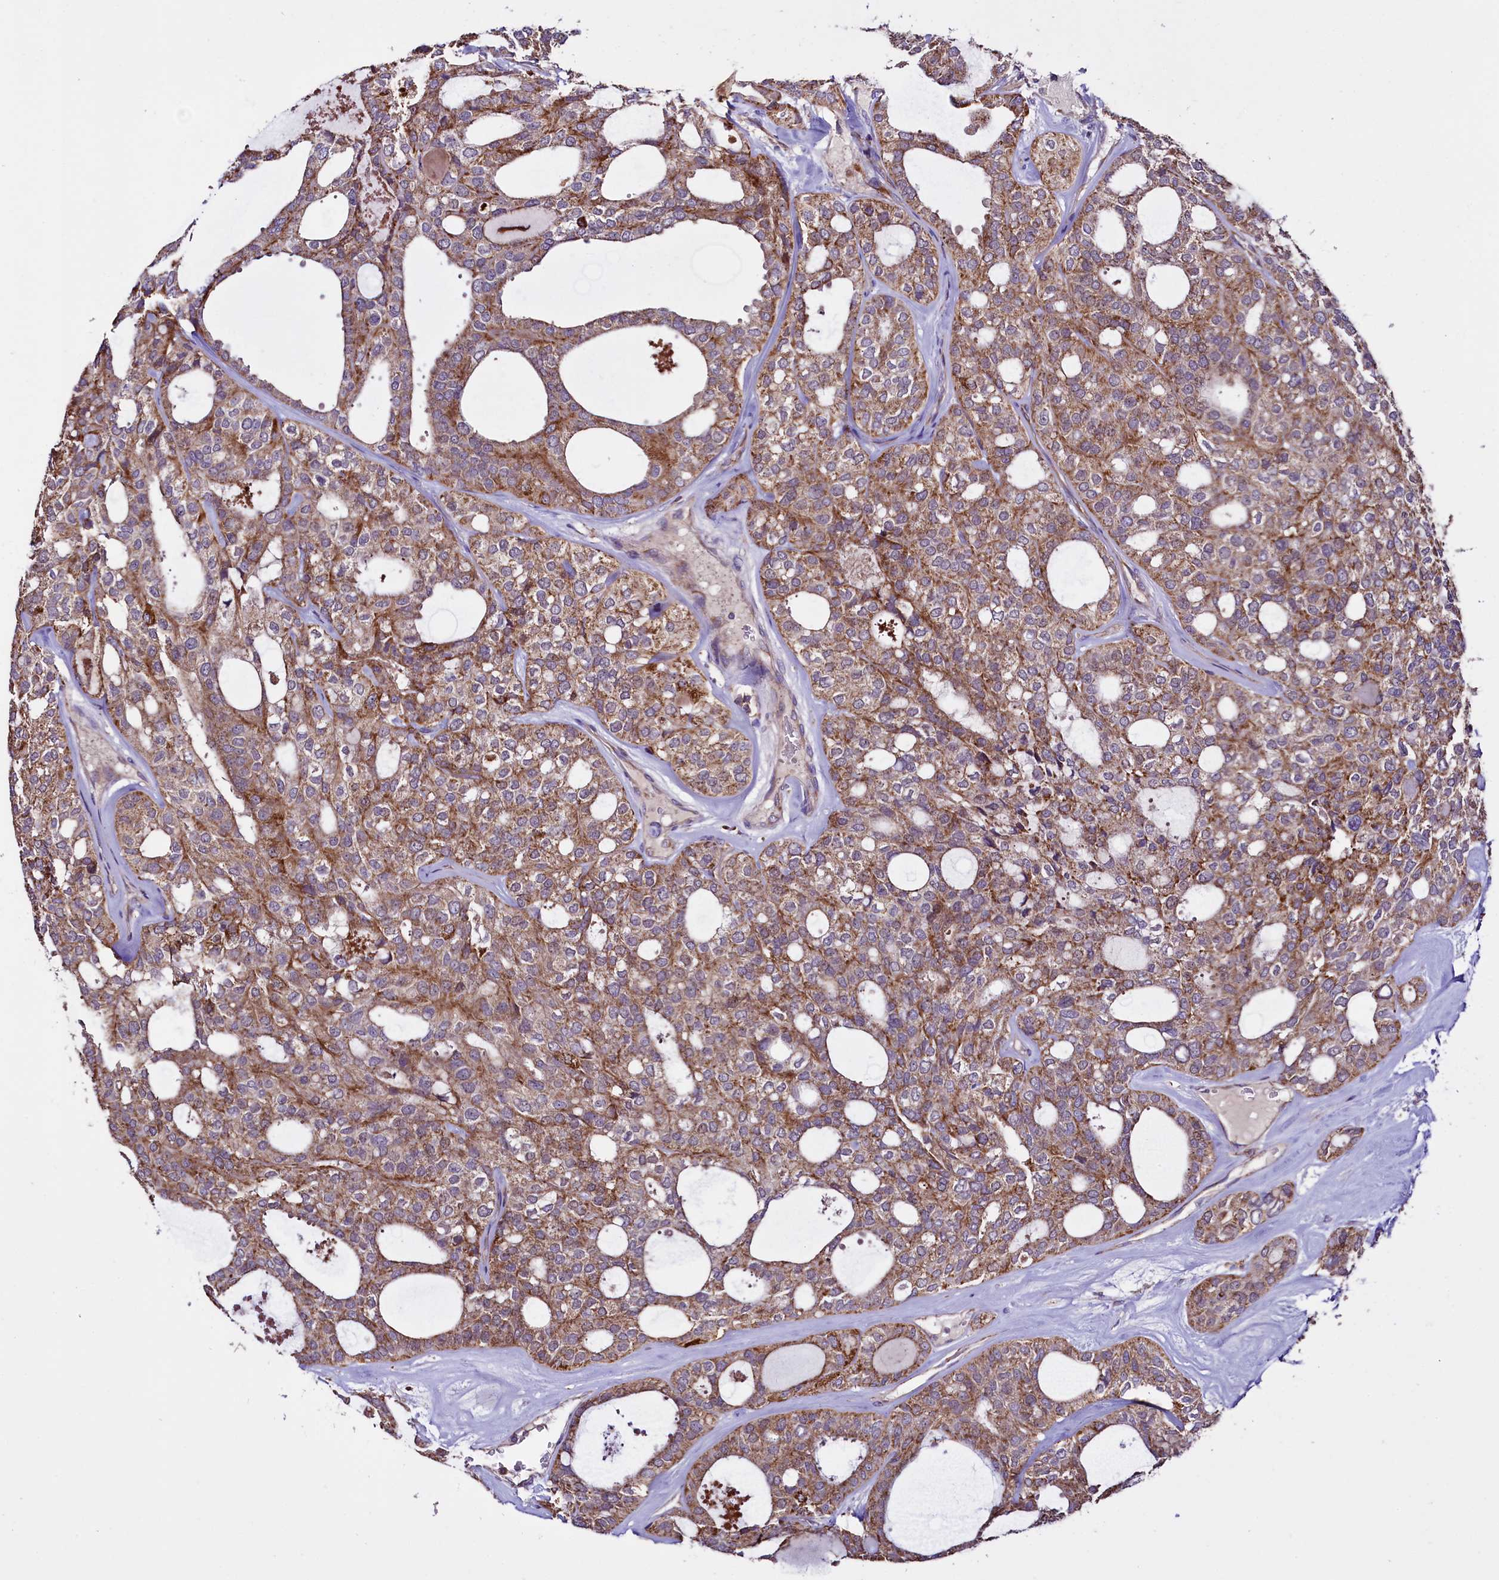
{"staining": {"intensity": "moderate", "quantity": ">75%", "location": "cytoplasmic/membranous"}, "tissue": "thyroid cancer", "cell_type": "Tumor cells", "image_type": "cancer", "snomed": [{"axis": "morphology", "description": "Follicular adenoma carcinoma, NOS"}, {"axis": "topography", "description": "Thyroid gland"}], "caption": "The image reveals staining of follicular adenoma carcinoma (thyroid), revealing moderate cytoplasmic/membranous protein expression (brown color) within tumor cells. (Brightfield microscopy of DAB IHC at high magnification).", "gene": "STARD5", "patient": {"sex": "male", "age": 75}}